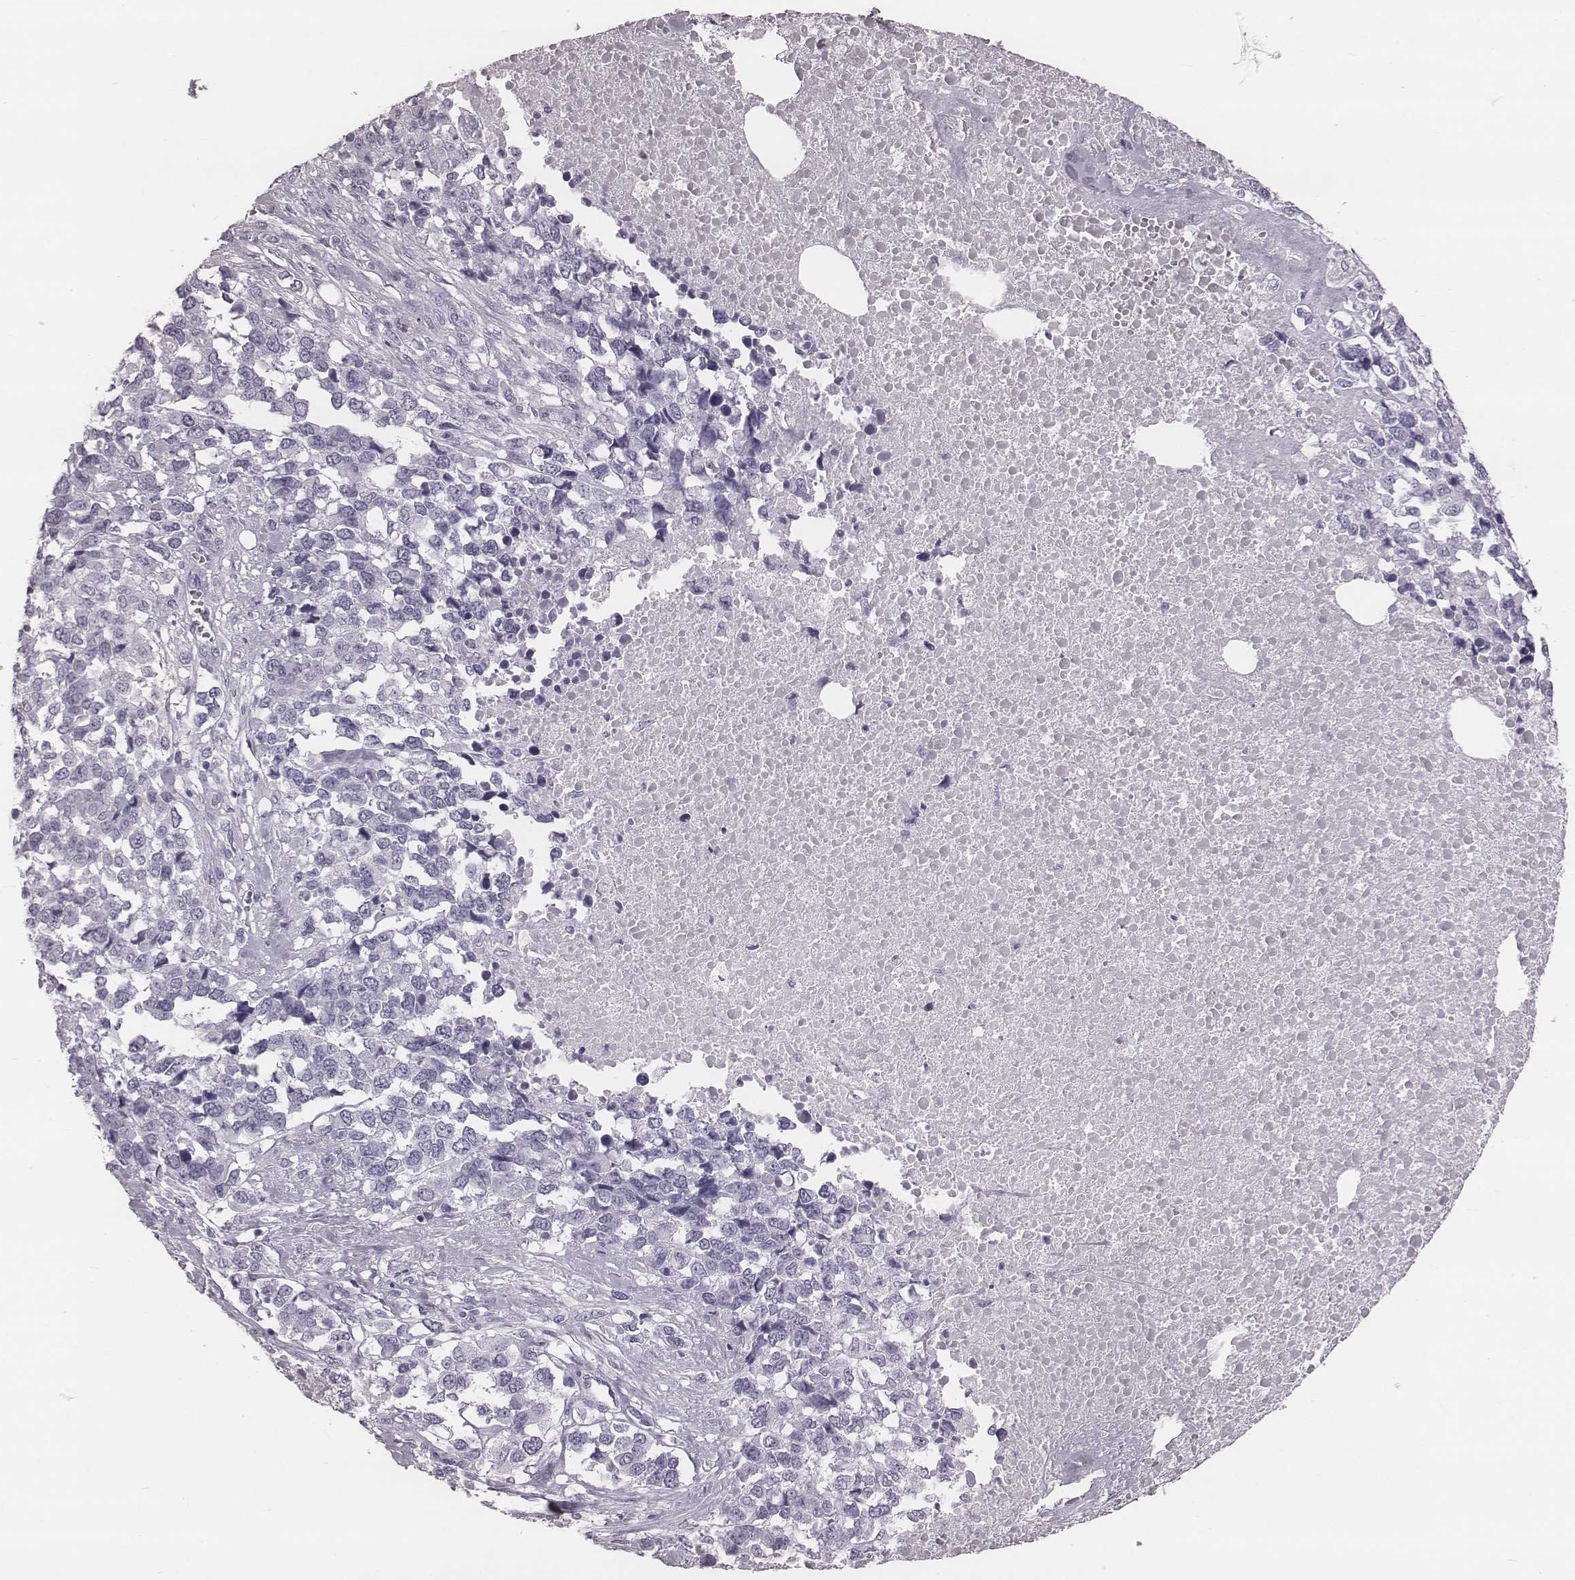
{"staining": {"intensity": "negative", "quantity": "none", "location": "none"}, "tissue": "melanoma", "cell_type": "Tumor cells", "image_type": "cancer", "snomed": [{"axis": "morphology", "description": "Malignant melanoma, Metastatic site"}, {"axis": "topography", "description": "Skin"}], "caption": "High magnification brightfield microscopy of melanoma stained with DAB (3,3'-diaminobenzidine) (brown) and counterstained with hematoxylin (blue): tumor cells show no significant expression.", "gene": "KRT74", "patient": {"sex": "male", "age": 84}}